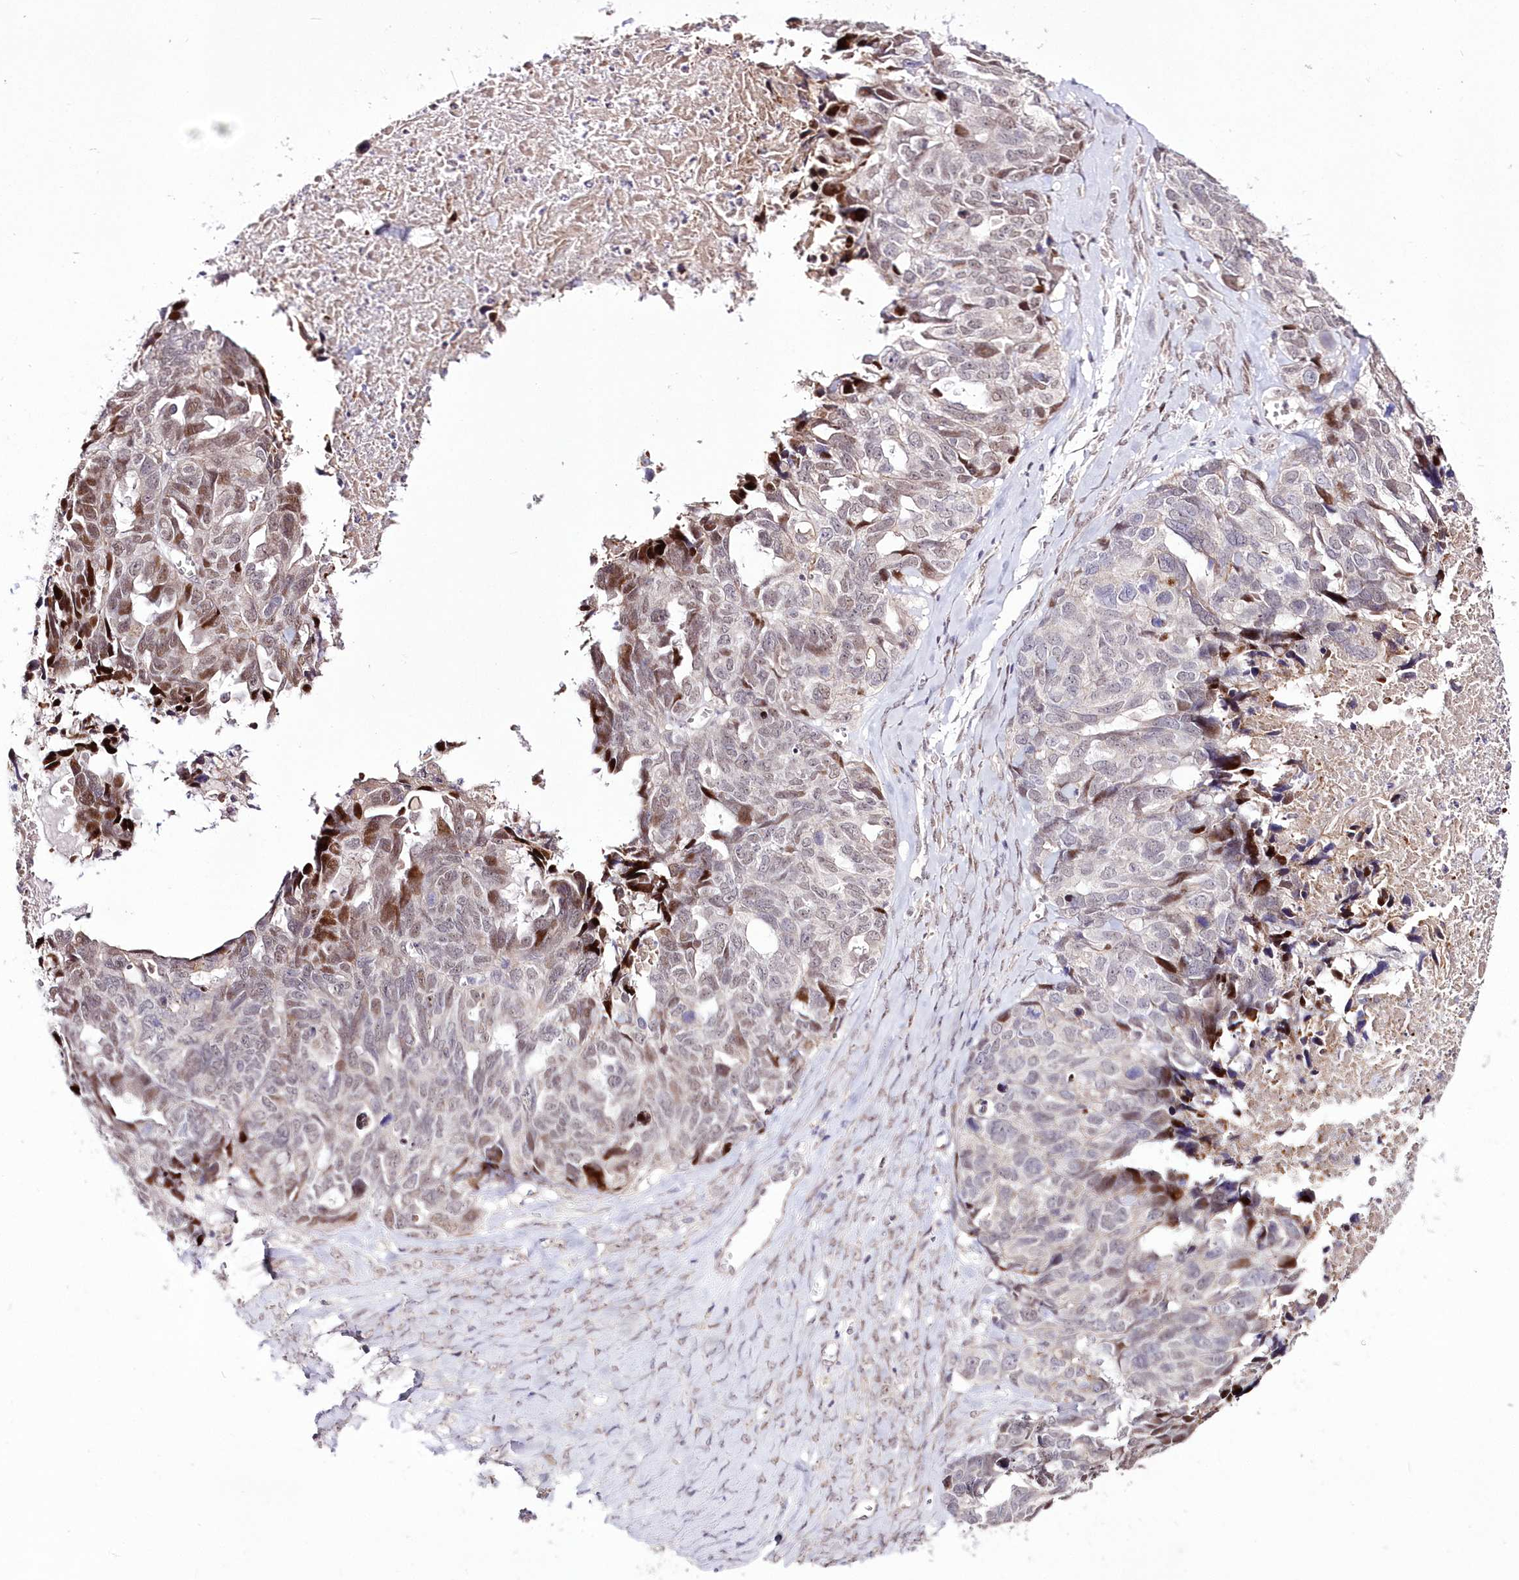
{"staining": {"intensity": "moderate", "quantity": "<25%", "location": "nuclear"}, "tissue": "ovarian cancer", "cell_type": "Tumor cells", "image_type": "cancer", "snomed": [{"axis": "morphology", "description": "Cystadenocarcinoma, serous, NOS"}, {"axis": "topography", "description": "Ovary"}], "caption": "This histopathology image reveals IHC staining of human serous cystadenocarcinoma (ovarian), with low moderate nuclear positivity in approximately <25% of tumor cells.", "gene": "FAM241B", "patient": {"sex": "female", "age": 79}}